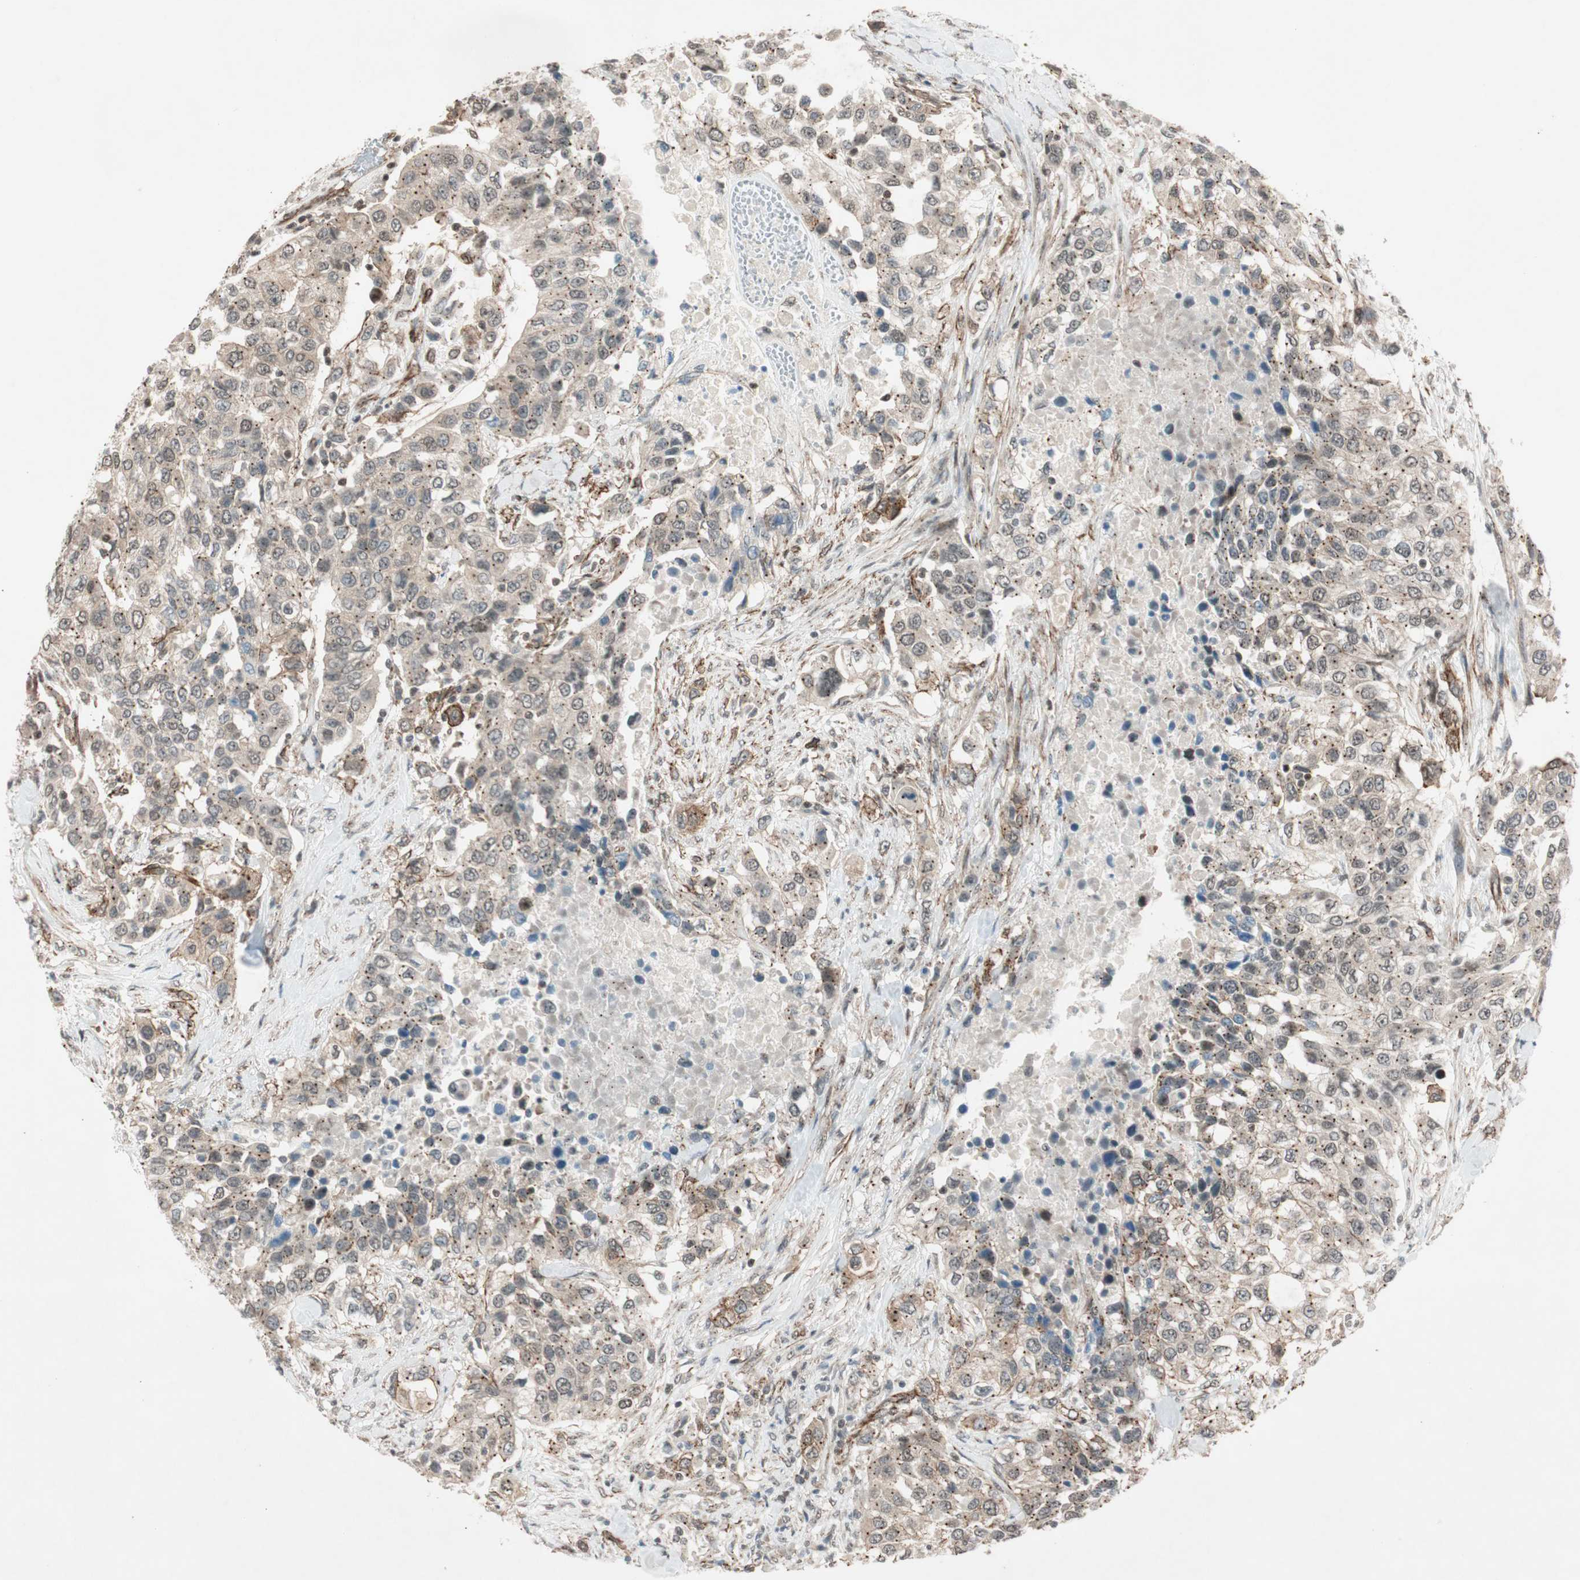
{"staining": {"intensity": "moderate", "quantity": "25%-75%", "location": "cytoplasmic/membranous"}, "tissue": "urothelial cancer", "cell_type": "Tumor cells", "image_type": "cancer", "snomed": [{"axis": "morphology", "description": "Urothelial carcinoma, High grade"}, {"axis": "topography", "description": "Urinary bladder"}], "caption": "Immunohistochemical staining of human high-grade urothelial carcinoma displays medium levels of moderate cytoplasmic/membranous staining in approximately 25%-75% of tumor cells.", "gene": "CDK19", "patient": {"sex": "female", "age": 80}}